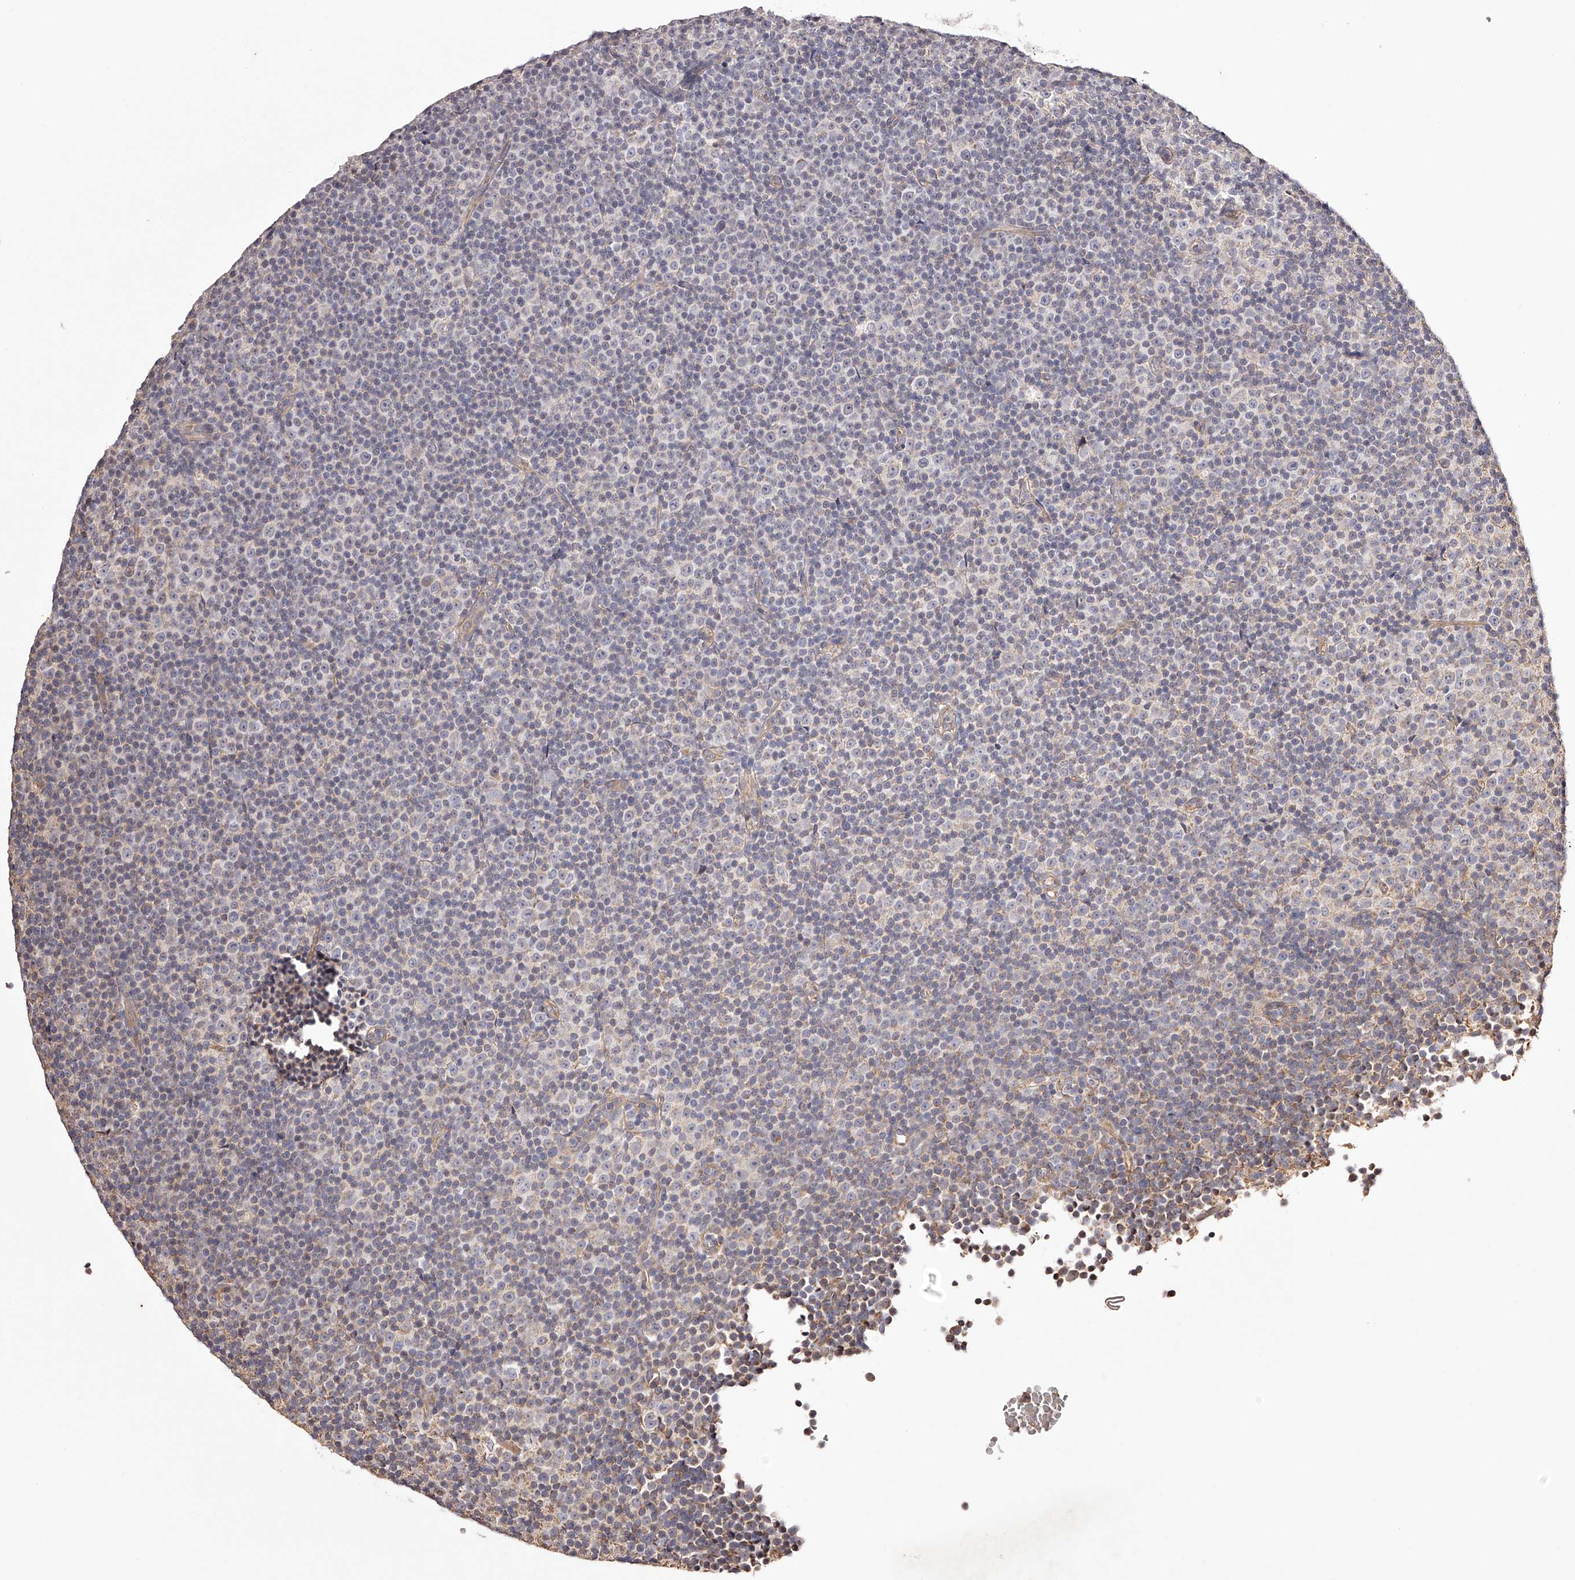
{"staining": {"intensity": "negative", "quantity": "none", "location": "none"}, "tissue": "lymphoma", "cell_type": "Tumor cells", "image_type": "cancer", "snomed": [{"axis": "morphology", "description": "Malignant lymphoma, non-Hodgkin's type, Low grade"}, {"axis": "topography", "description": "Lymph node"}], "caption": "Immunohistochemistry (IHC) photomicrograph of neoplastic tissue: malignant lymphoma, non-Hodgkin's type (low-grade) stained with DAB (3,3'-diaminobenzidine) reveals no significant protein expression in tumor cells. Brightfield microscopy of IHC stained with DAB (3,3'-diaminobenzidine) (brown) and hematoxylin (blue), captured at high magnification.", "gene": "USP21", "patient": {"sex": "female", "age": 67}}